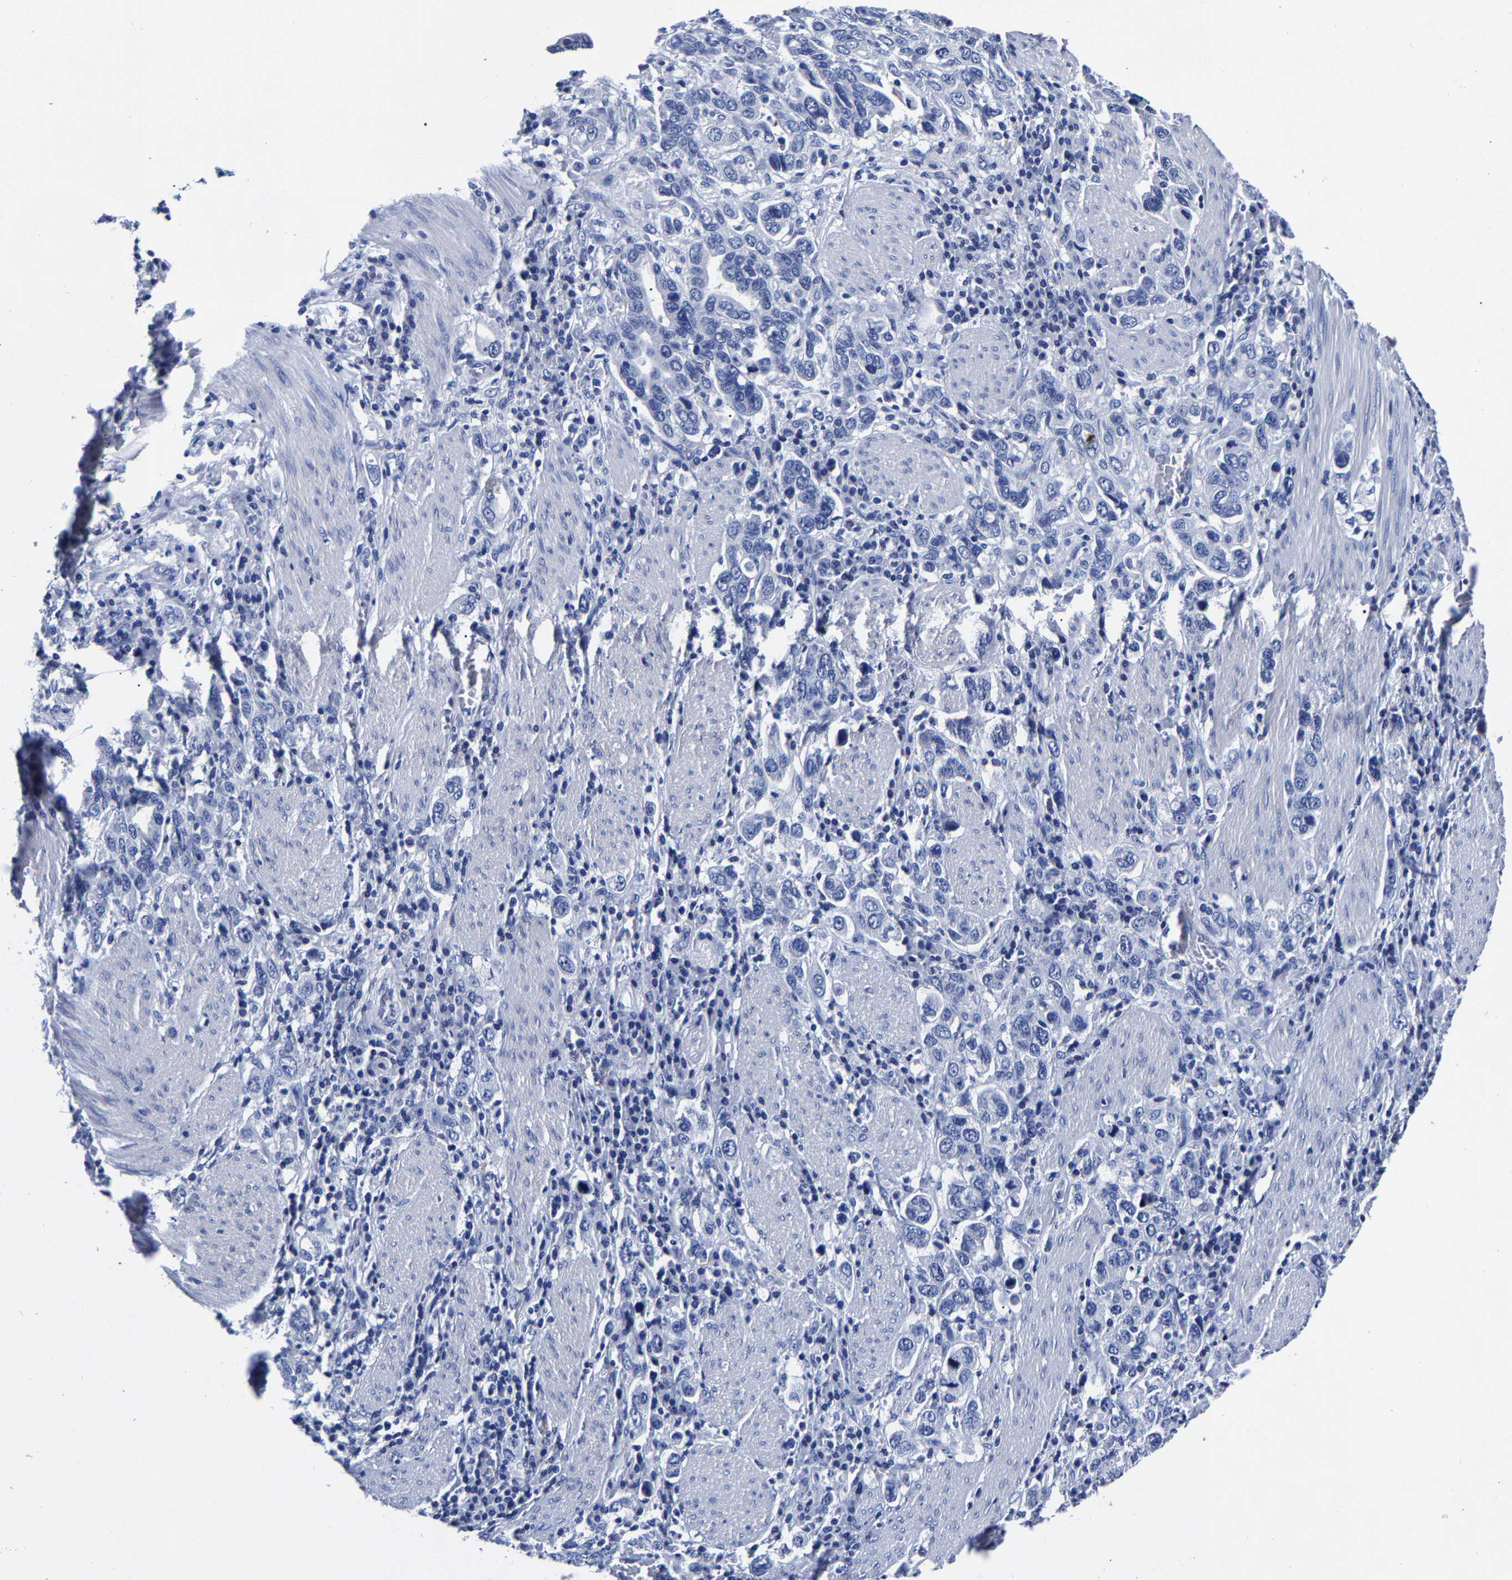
{"staining": {"intensity": "negative", "quantity": "none", "location": "none"}, "tissue": "stomach cancer", "cell_type": "Tumor cells", "image_type": "cancer", "snomed": [{"axis": "morphology", "description": "Adenocarcinoma, NOS"}, {"axis": "topography", "description": "Stomach, upper"}], "caption": "A micrograph of human adenocarcinoma (stomach) is negative for staining in tumor cells.", "gene": "CPA2", "patient": {"sex": "male", "age": 62}}